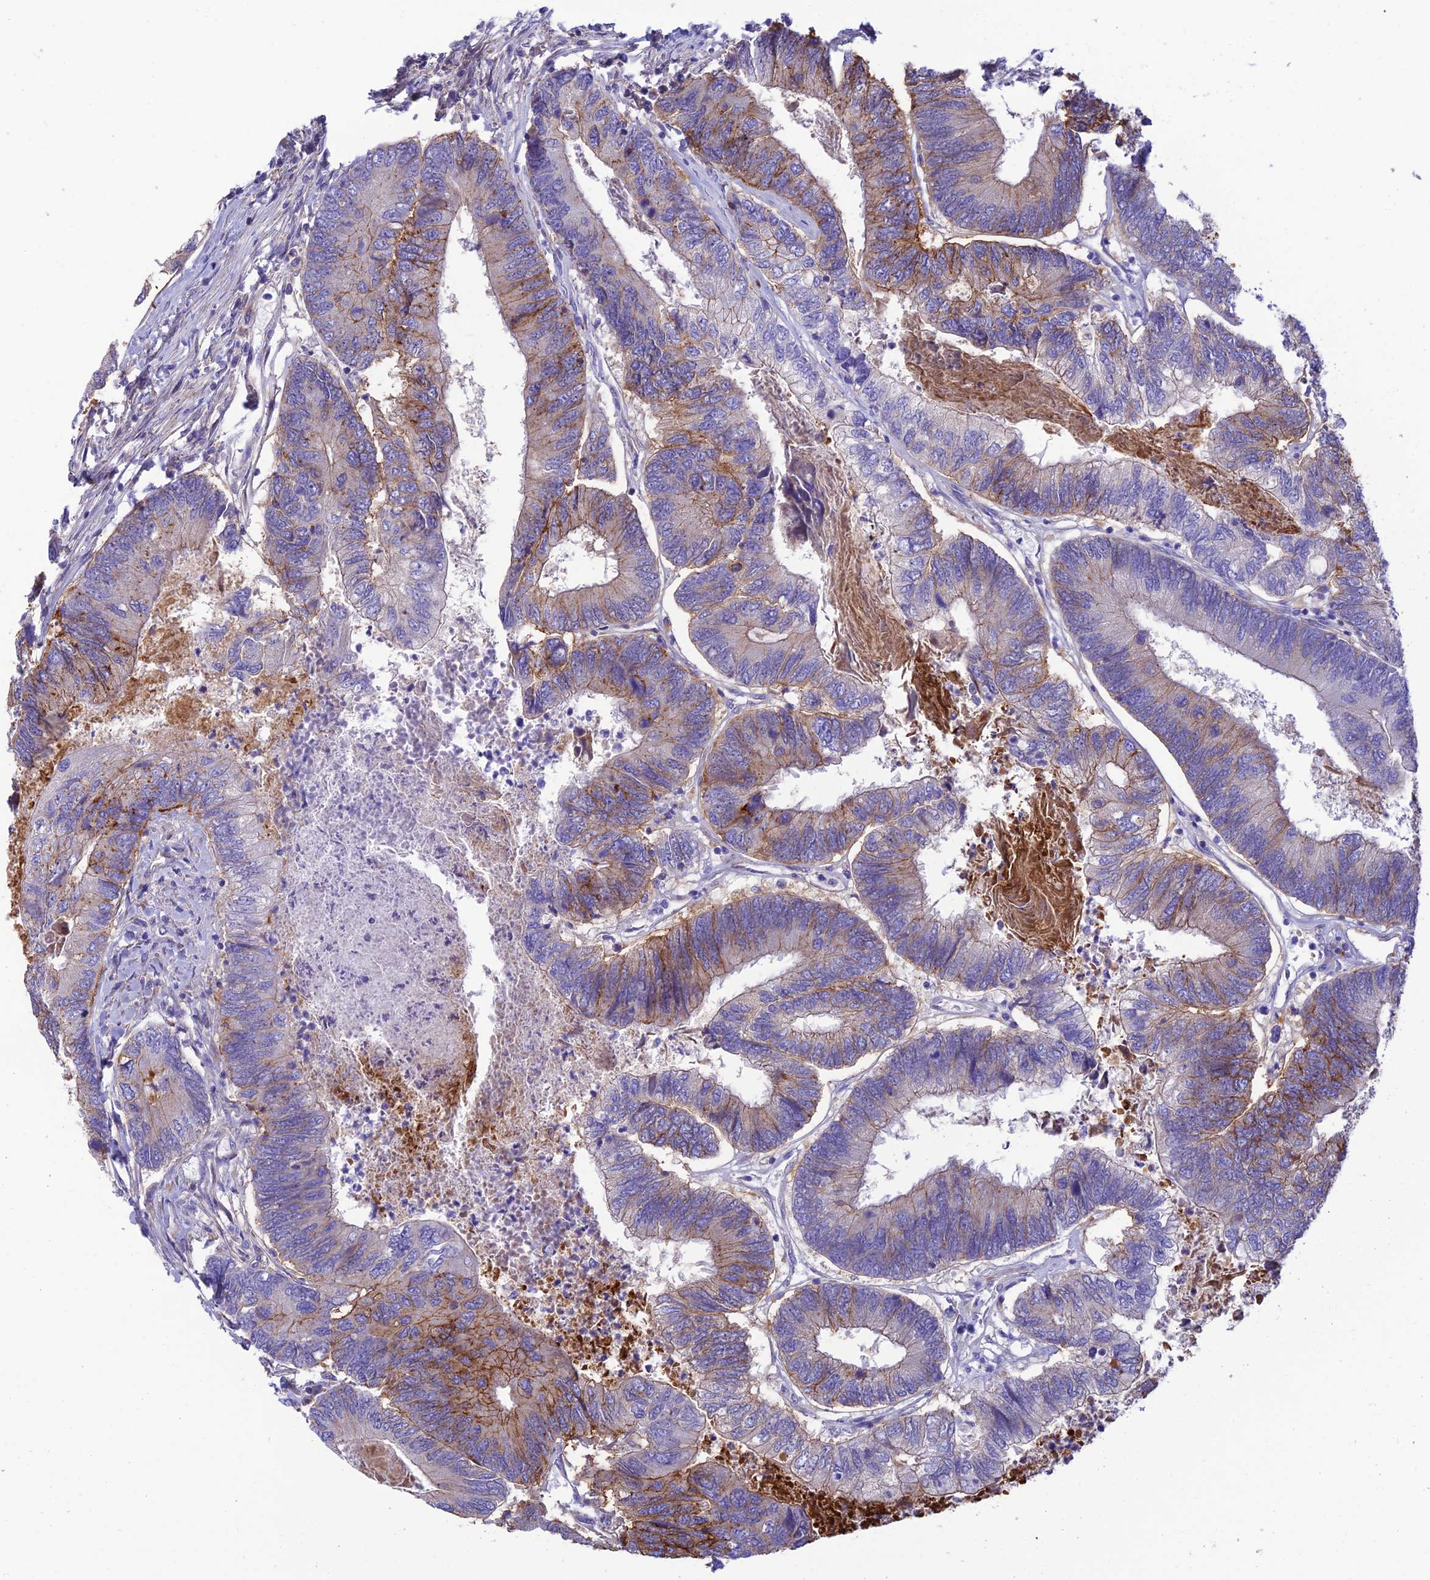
{"staining": {"intensity": "moderate", "quantity": "25%-75%", "location": "cytoplasmic/membranous"}, "tissue": "colorectal cancer", "cell_type": "Tumor cells", "image_type": "cancer", "snomed": [{"axis": "morphology", "description": "Adenocarcinoma, NOS"}, {"axis": "topography", "description": "Colon"}], "caption": "Colorectal cancer stained with immunohistochemistry displays moderate cytoplasmic/membranous expression in approximately 25%-75% of tumor cells. (brown staining indicates protein expression, while blue staining denotes nuclei).", "gene": "CCDC157", "patient": {"sex": "female", "age": 67}}